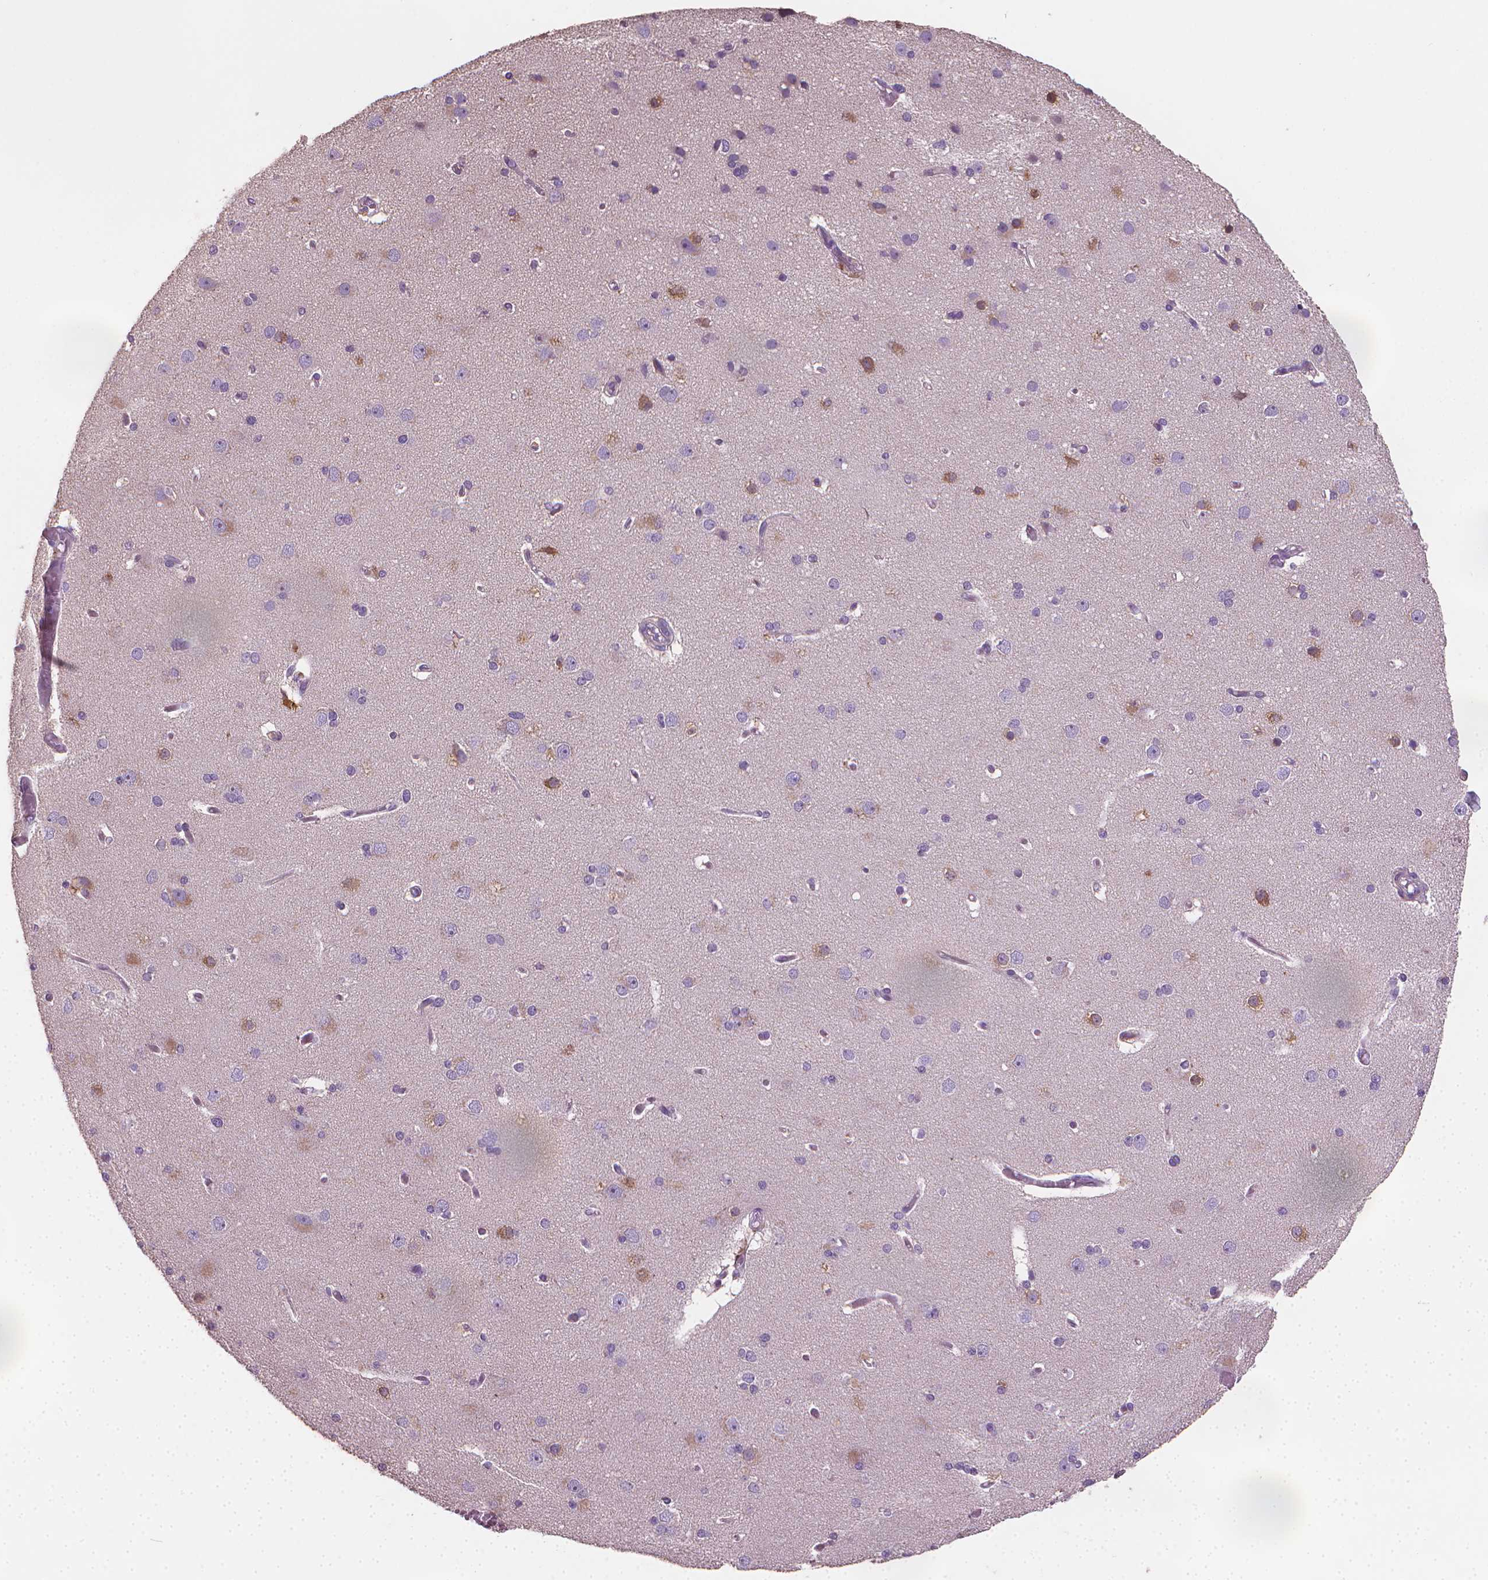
{"staining": {"intensity": "negative", "quantity": "none", "location": "none"}, "tissue": "cerebral cortex", "cell_type": "Endothelial cells", "image_type": "normal", "snomed": [{"axis": "morphology", "description": "Normal tissue, NOS"}, {"axis": "morphology", "description": "Glioma, malignant, High grade"}, {"axis": "topography", "description": "Cerebral cortex"}], "caption": "Protein analysis of unremarkable cerebral cortex demonstrates no significant staining in endothelial cells. The staining was performed using DAB to visualize the protein expression in brown, while the nuclei were stained in blue with hematoxylin (Magnification: 20x).", "gene": "CATIP", "patient": {"sex": "male", "age": 71}}